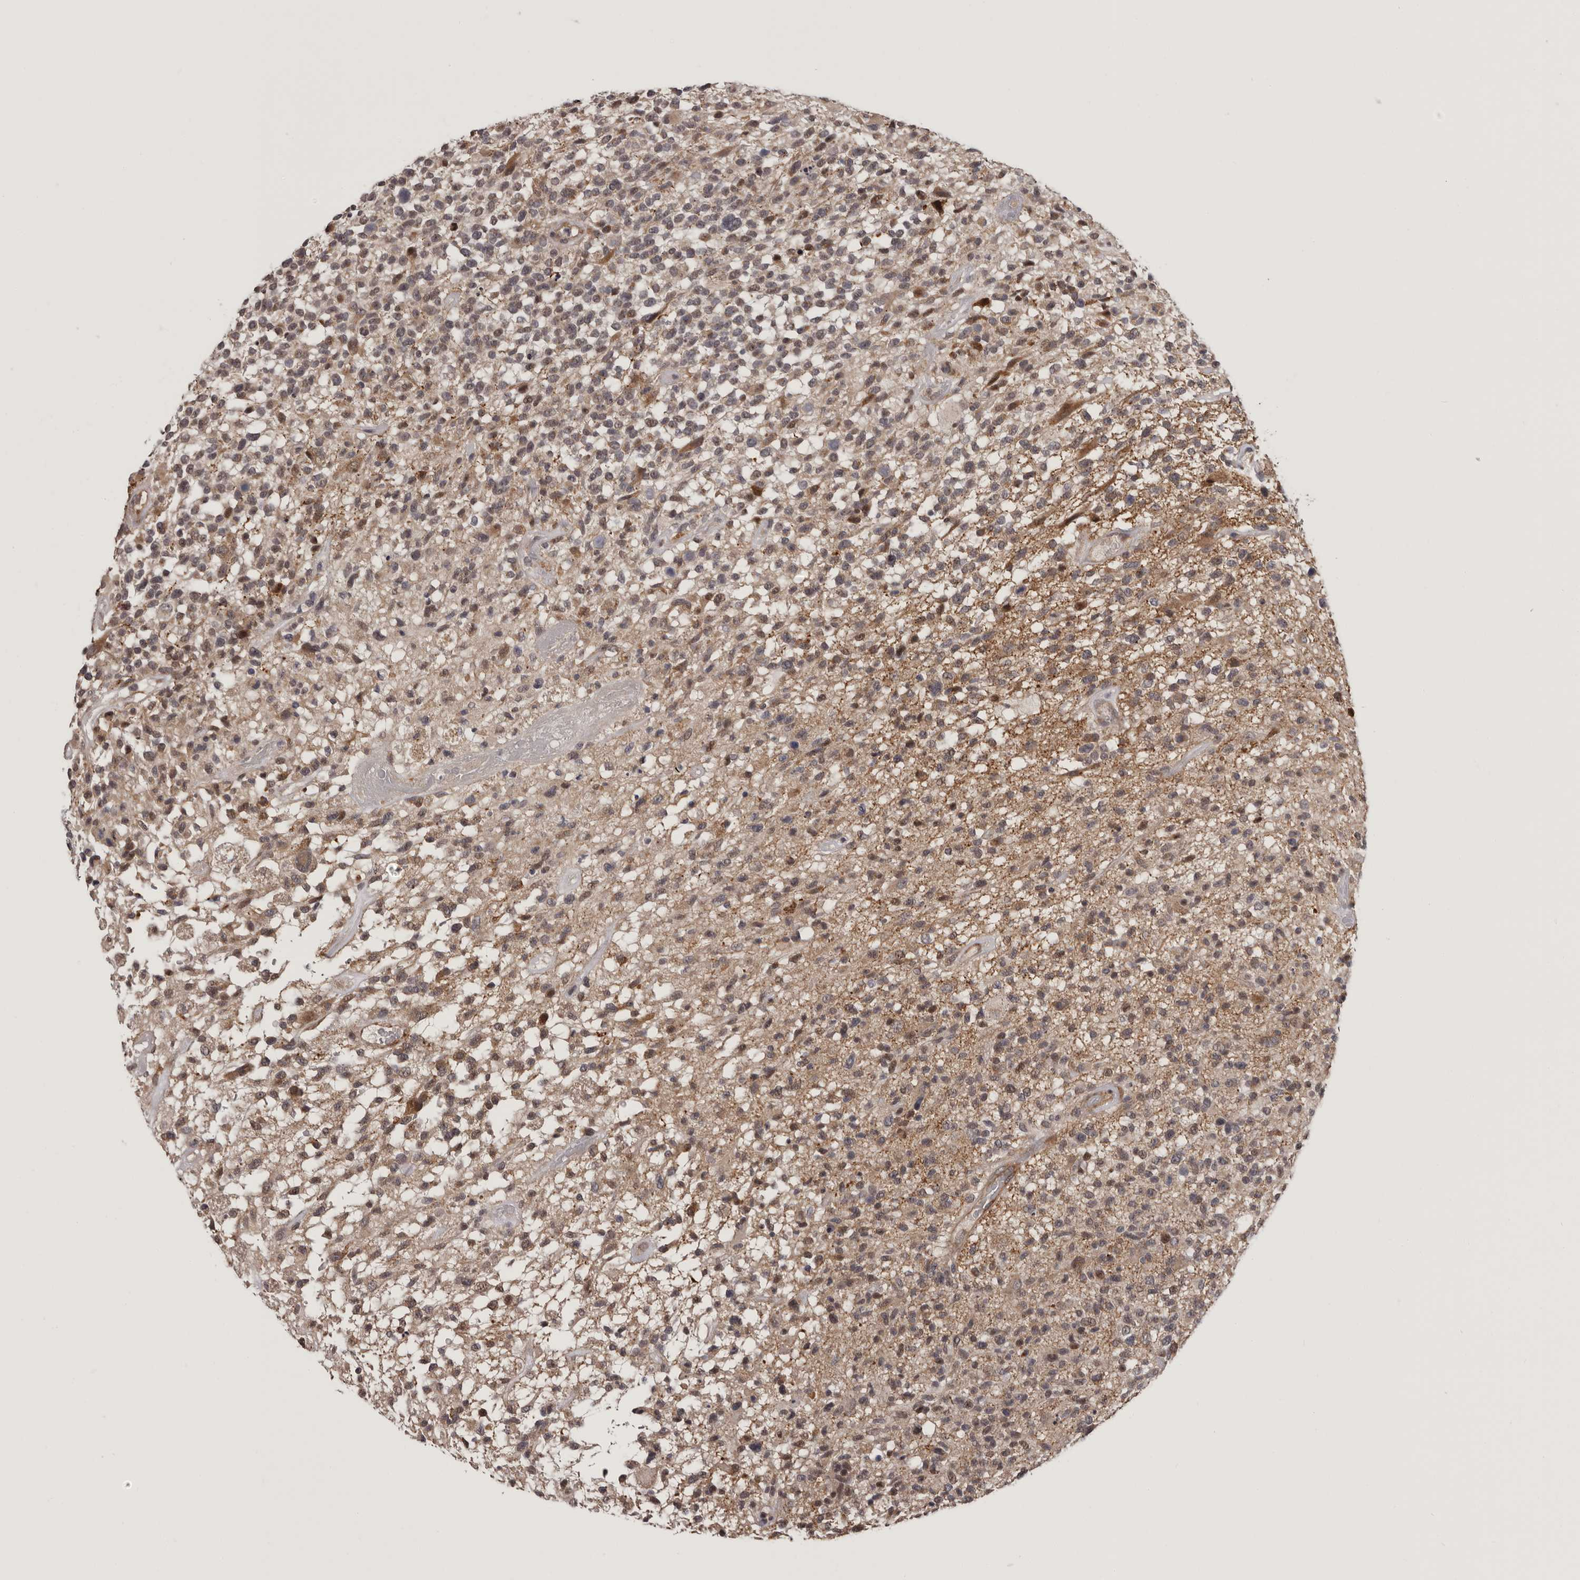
{"staining": {"intensity": "moderate", "quantity": "25%-75%", "location": "cytoplasmic/membranous,nuclear"}, "tissue": "glioma", "cell_type": "Tumor cells", "image_type": "cancer", "snomed": [{"axis": "morphology", "description": "Glioma, malignant, High grade"}, {"axis": "morphology", "description": "Glioblastoma, NOS"}, {"axis": "topography", "description": "Brain"}], "caption": "A brown stain highlights moderate cytoplasmic/membranous and nuclear positivity of a protein in glioblastoma tumor cells.", "gene": "MED8", "patient": {"sex": "male", "age": 60}}